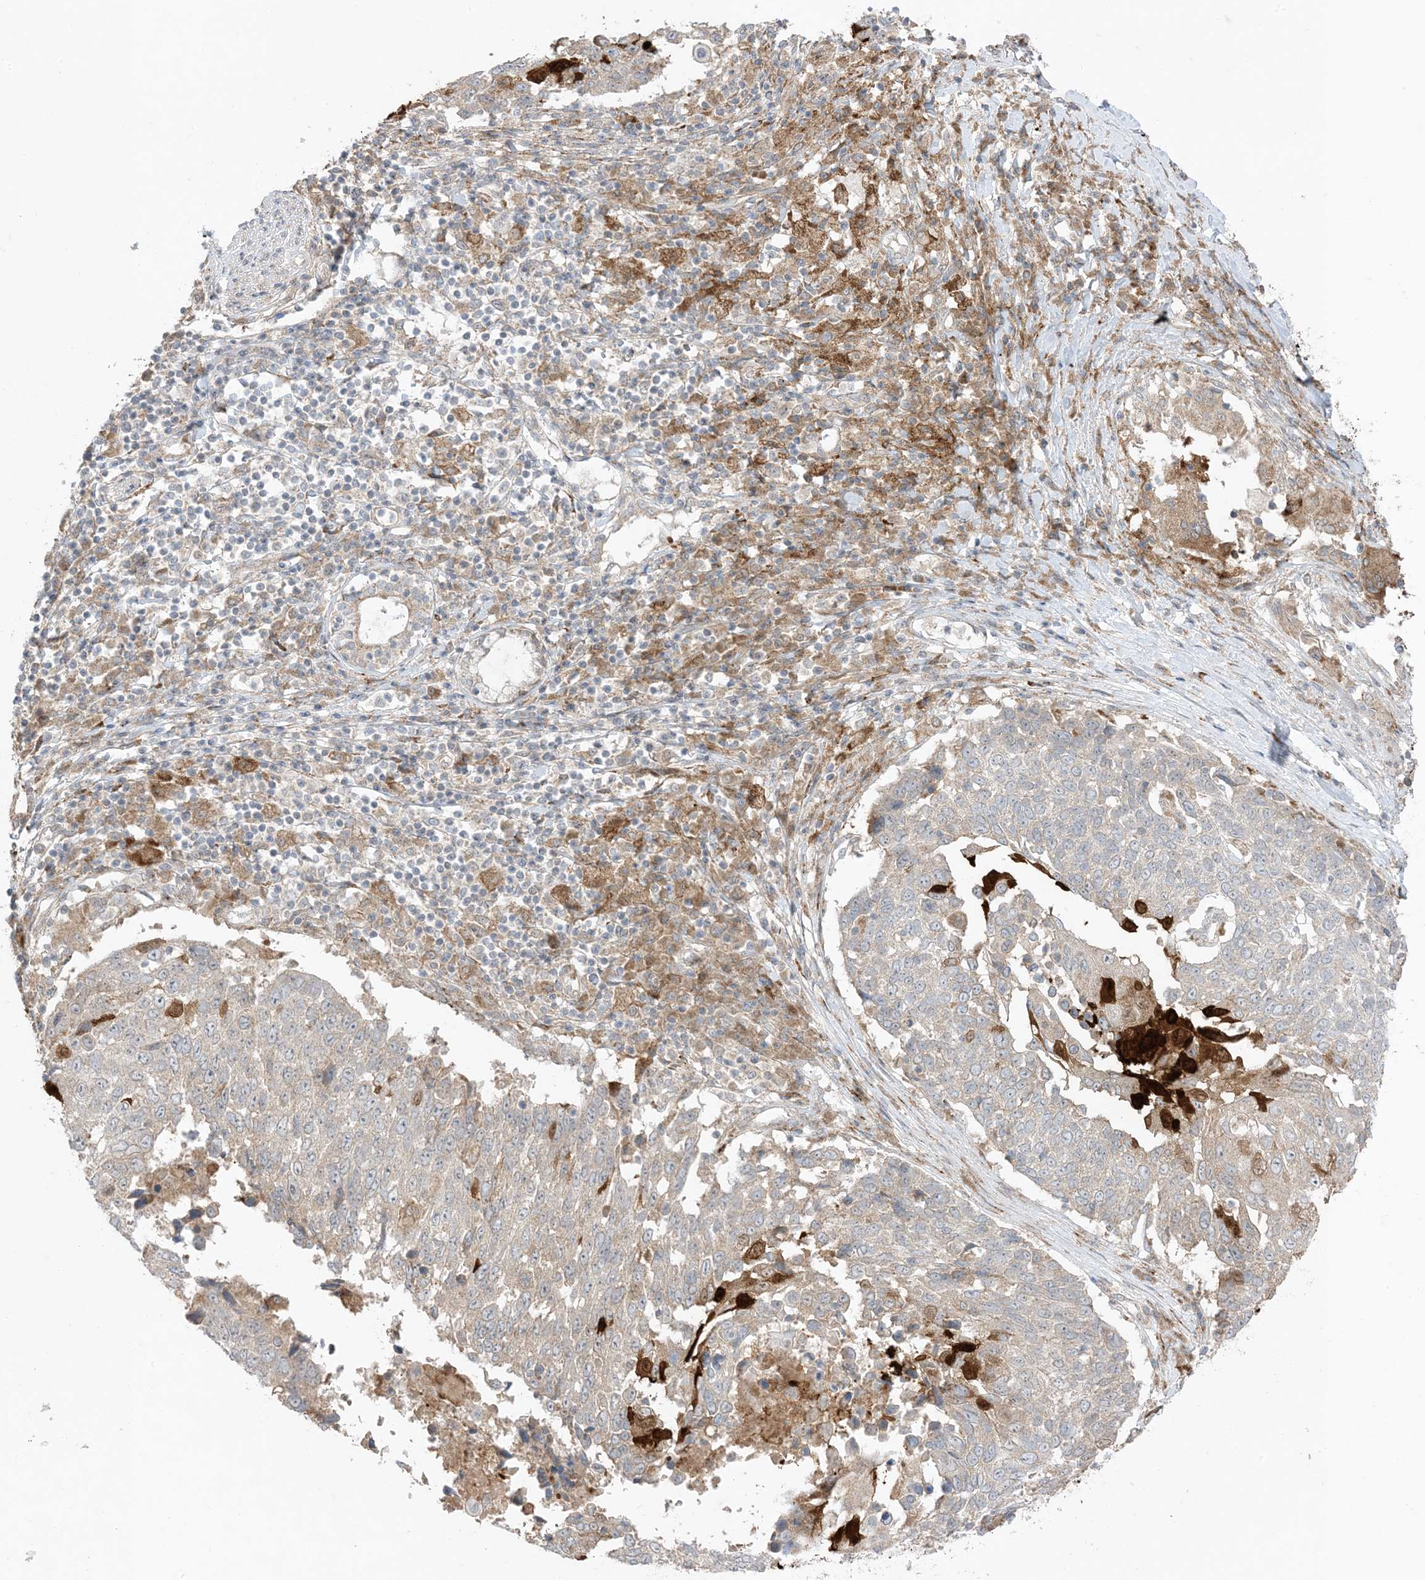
{"staining": {"intensity": "weak", "quantity": "<25%", "location": "cytoplasmic/membranous"}, "tissue": "lung cancer", "cell_type": "Tumor cells", "image_type": "cancer", "snomed": [{"axis": "morphology", "description": "Squamous cell carcinoma, NOS"}, {"axis": "topography", "description": "Lung"}], "caption": "Tumor cells show no significant positivity in lung cancer (squamous cell carcinoma).", "gene": "ODC1", "patient": {"sex": "male", "age": 66}}